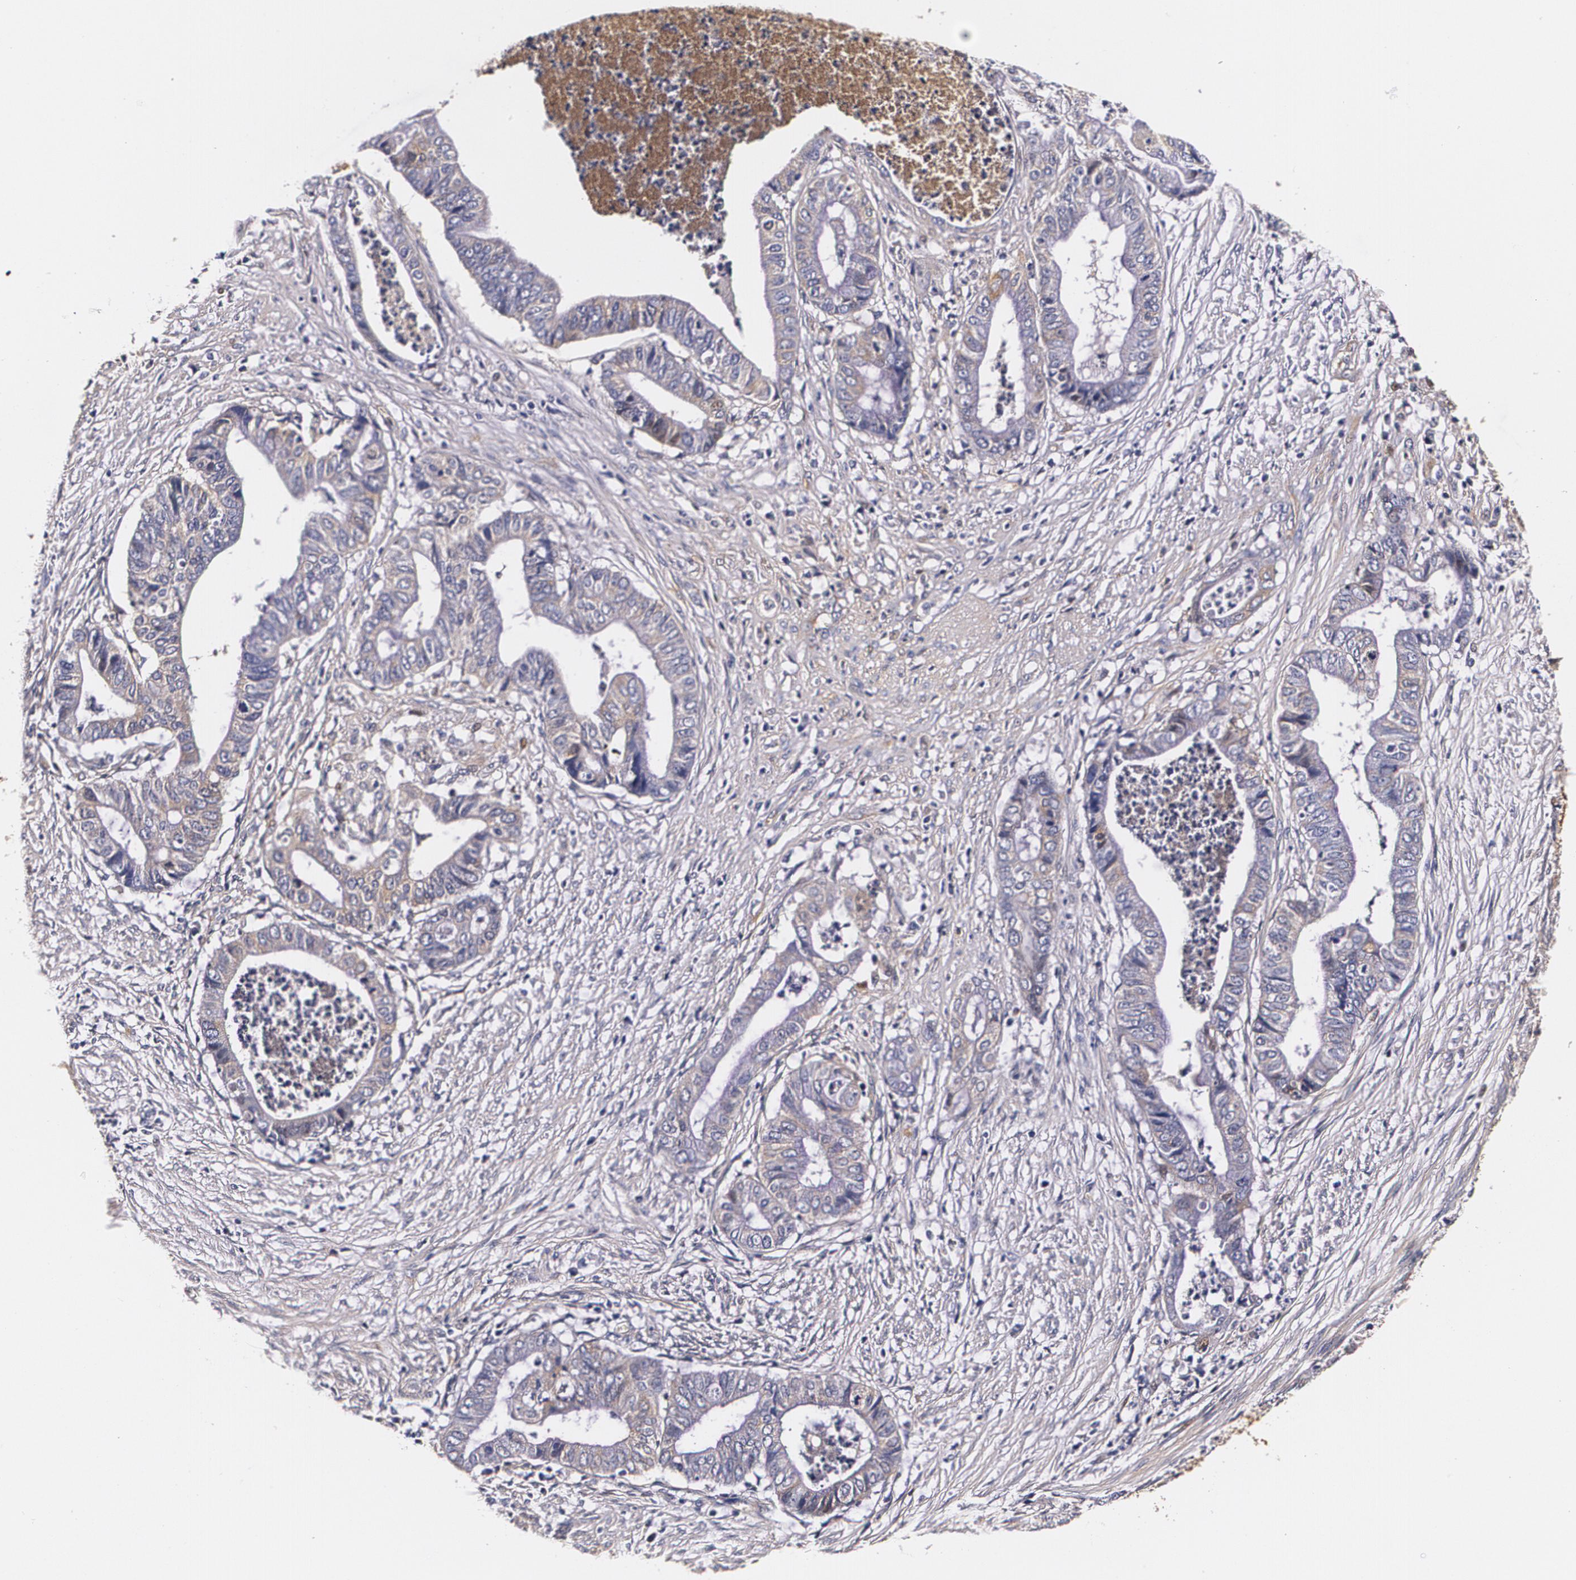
{"staining": {"intensity": "negative", "quantity": "none", "location": "none"}, "tissue": "endometrial cancer", "cell_type": "Tumor cells", "image_type": "cancer", "snomed": [{"axis": "morphology", "description": "Necrosis, NOS"}, {"axis": "morphology", "description": "Adenocarcinoma, NOS"}, {"axis": "topography", "description": "Endometrium"}], "caption": "IHC photomicrograph of endometrial cancer (adenocarcinoma) stained for a protein (brown), which exhibits no positivity in tumor cells.", "gene": "TTR", "patient": {"sex": "female", "age": 79}}